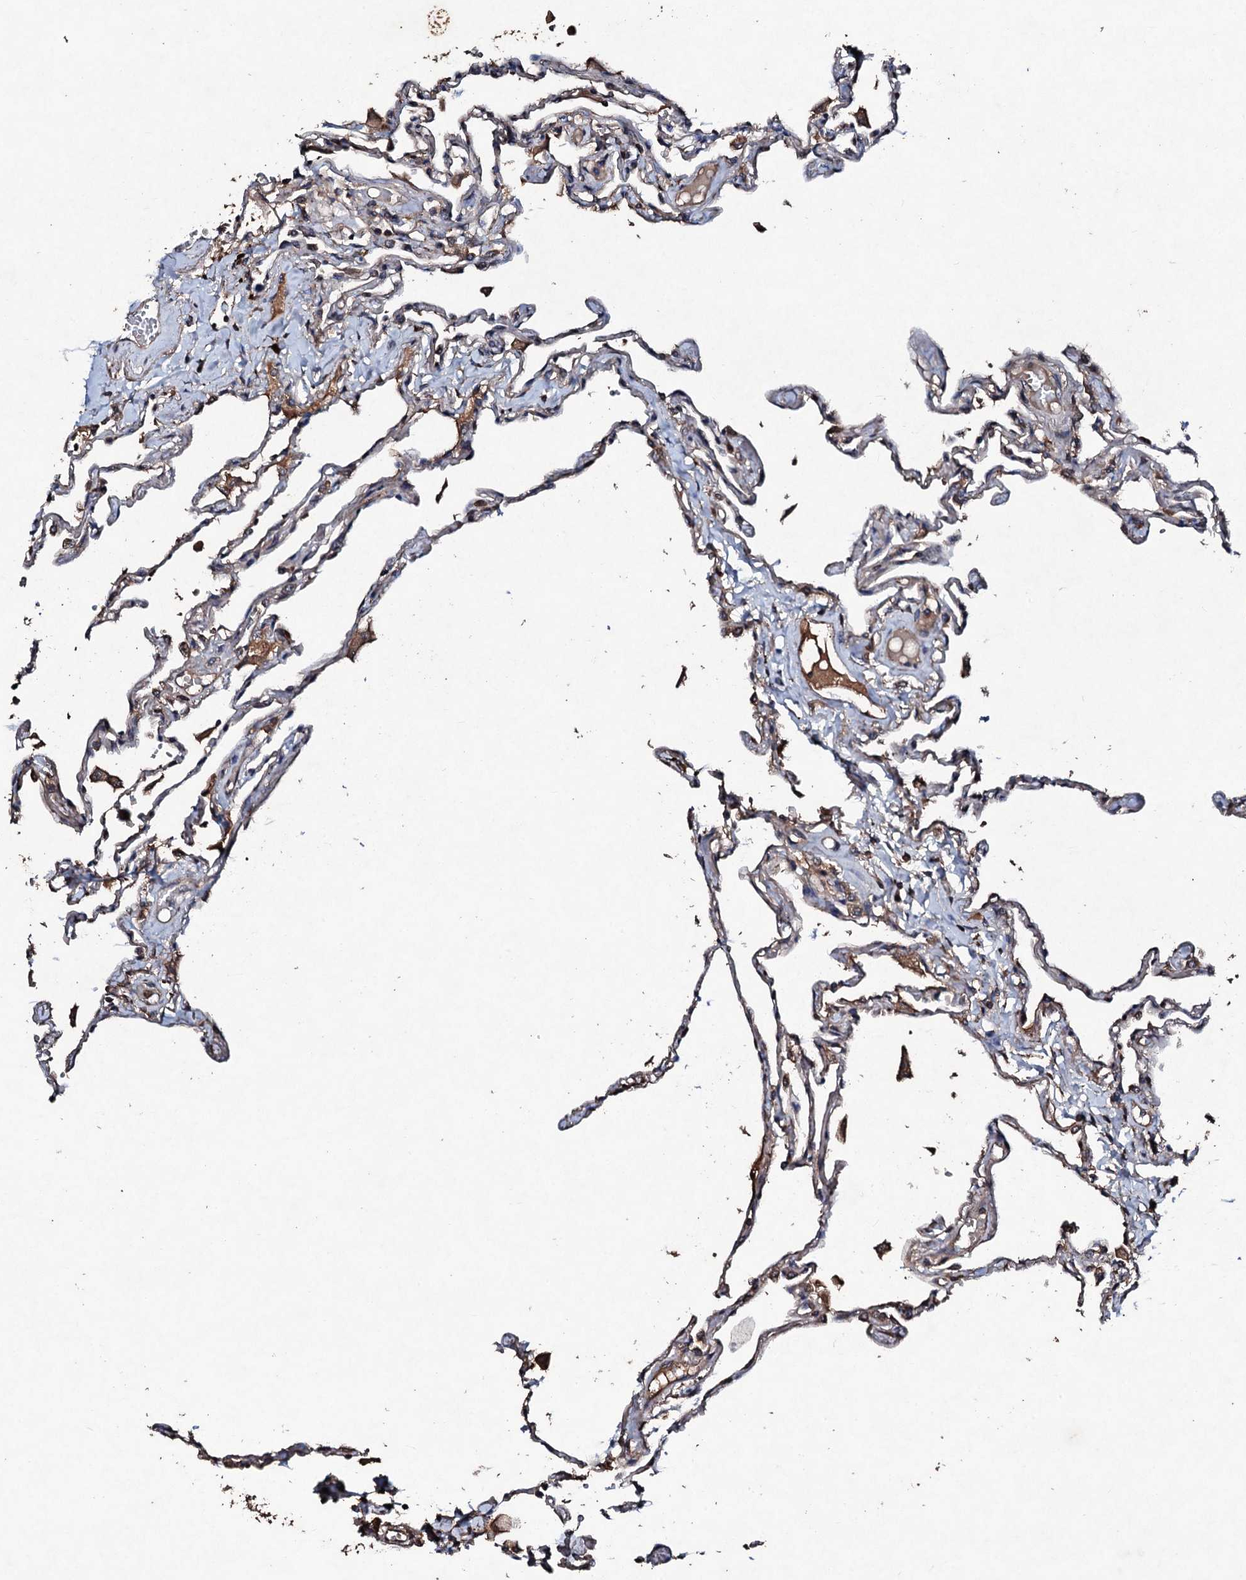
{"staining": {"intensity": "weak", "quantity": "<25%", "location": "cytoplasmic/membranous"}, "tissue": "lung", "cell_type": "Alveolar cells", "image_type": "normal", "snomed": [{"axis": "morphology", "description": "Normal tissue, NOS"}, {"axis": "topography", "description": "Lung"}], "caption": "Immunohistochemistry image of unremarkable human lung stained for a protein (brown), which shows no expression in alveolar cells.", "gene": "KERA", "patient": {"sex": "female", "age": 67}}